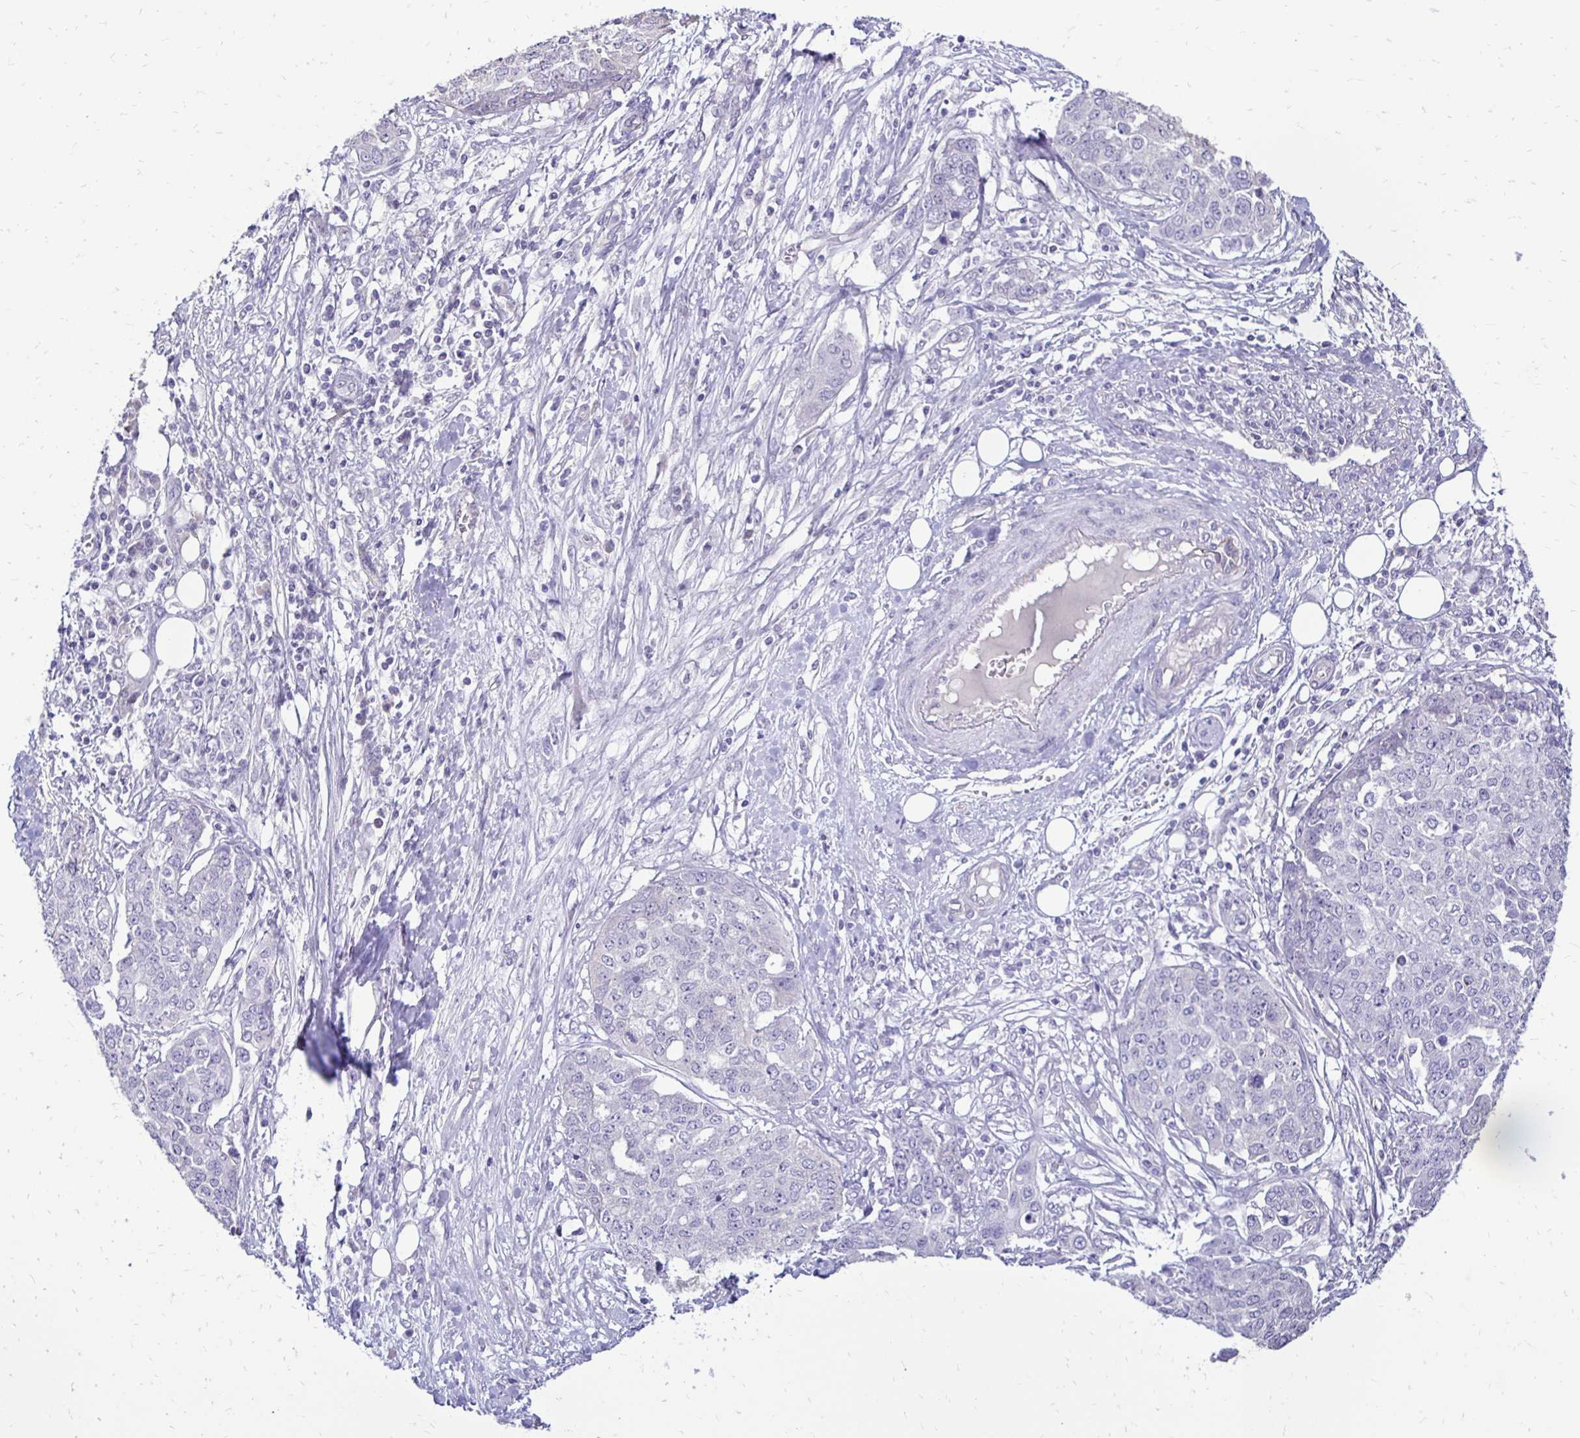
{"staining": {"intensity": "negative", "quantity": "none", "location": "none"}, "tissue": "ovarian cancer", "cell_type": "Tumor cells", "image_type": "cancer", "snomed": [{"axis": "morphology", "description": "Cystadenocarcinoma, serous, NOS"}, {"axis": "topography", "description": "Soft tissue"}, {"axis": "topography", "description": "Ovary"}], "caption": "The histopathology image reveals no significant expression in tumor cells of ovarian cancer. (IHC, brightfield microscopy, high magnification).", "gene": "GAS2", "patient": {"sex": "female", "age": 57}}